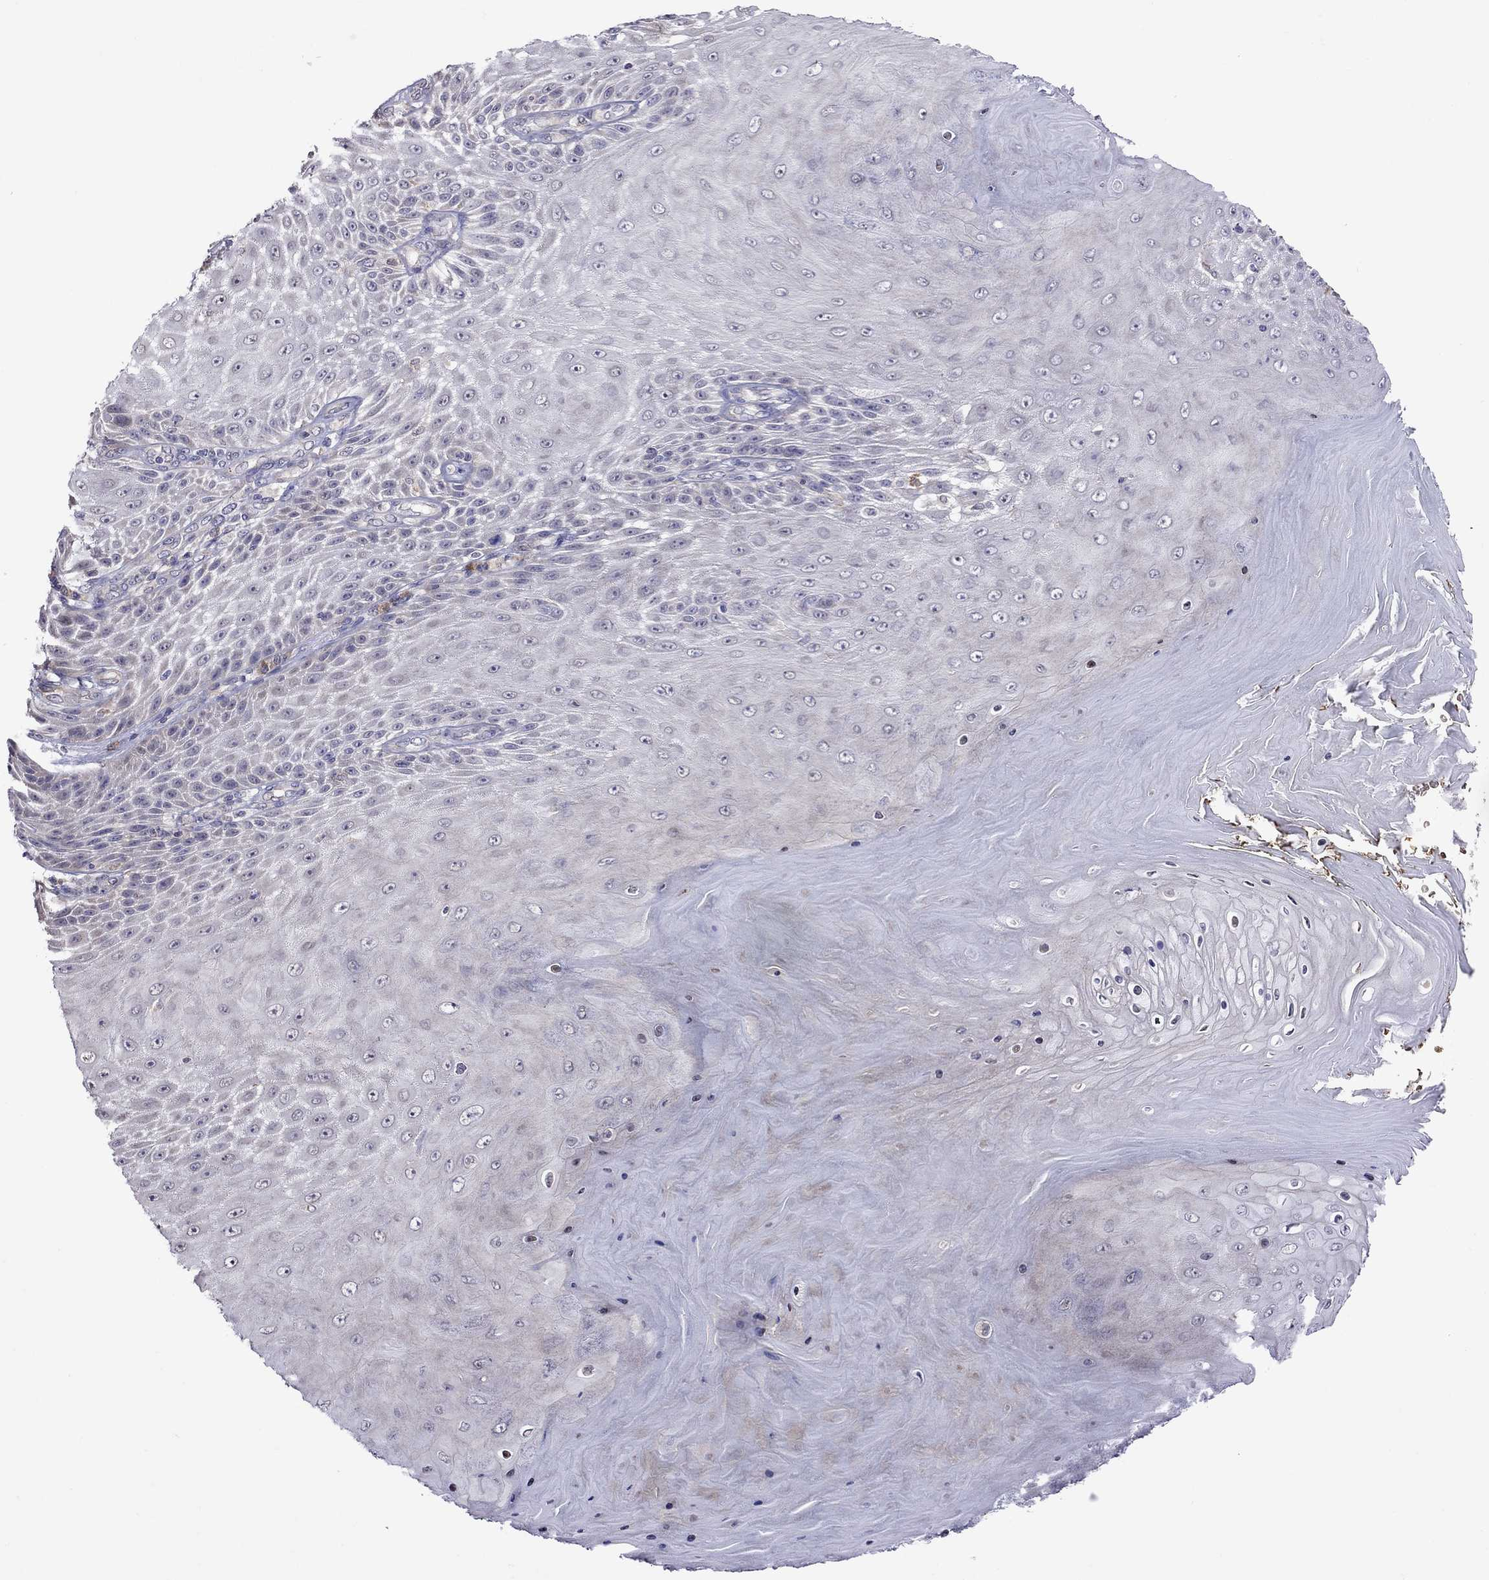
{"staining": {"intensity": "negative", "quantity": "none", "location": "none"}, "tissue": "skin cancer", "cell_type": "Tumor cells", "image_type": "cancer", "snomed": [{"axis": "morphology", "description": "Squamous cell carcinoma, NOS"}, {"axis": "topography", "description": "Skin"}], "caption": "Human squamous cell carcinoma (skin) stained for a protein using immunohistochemistry (IHC) shows no staining in tumor cells.", "gene": "ADAM28", "patient": {"sex": "male", "age": 62}}